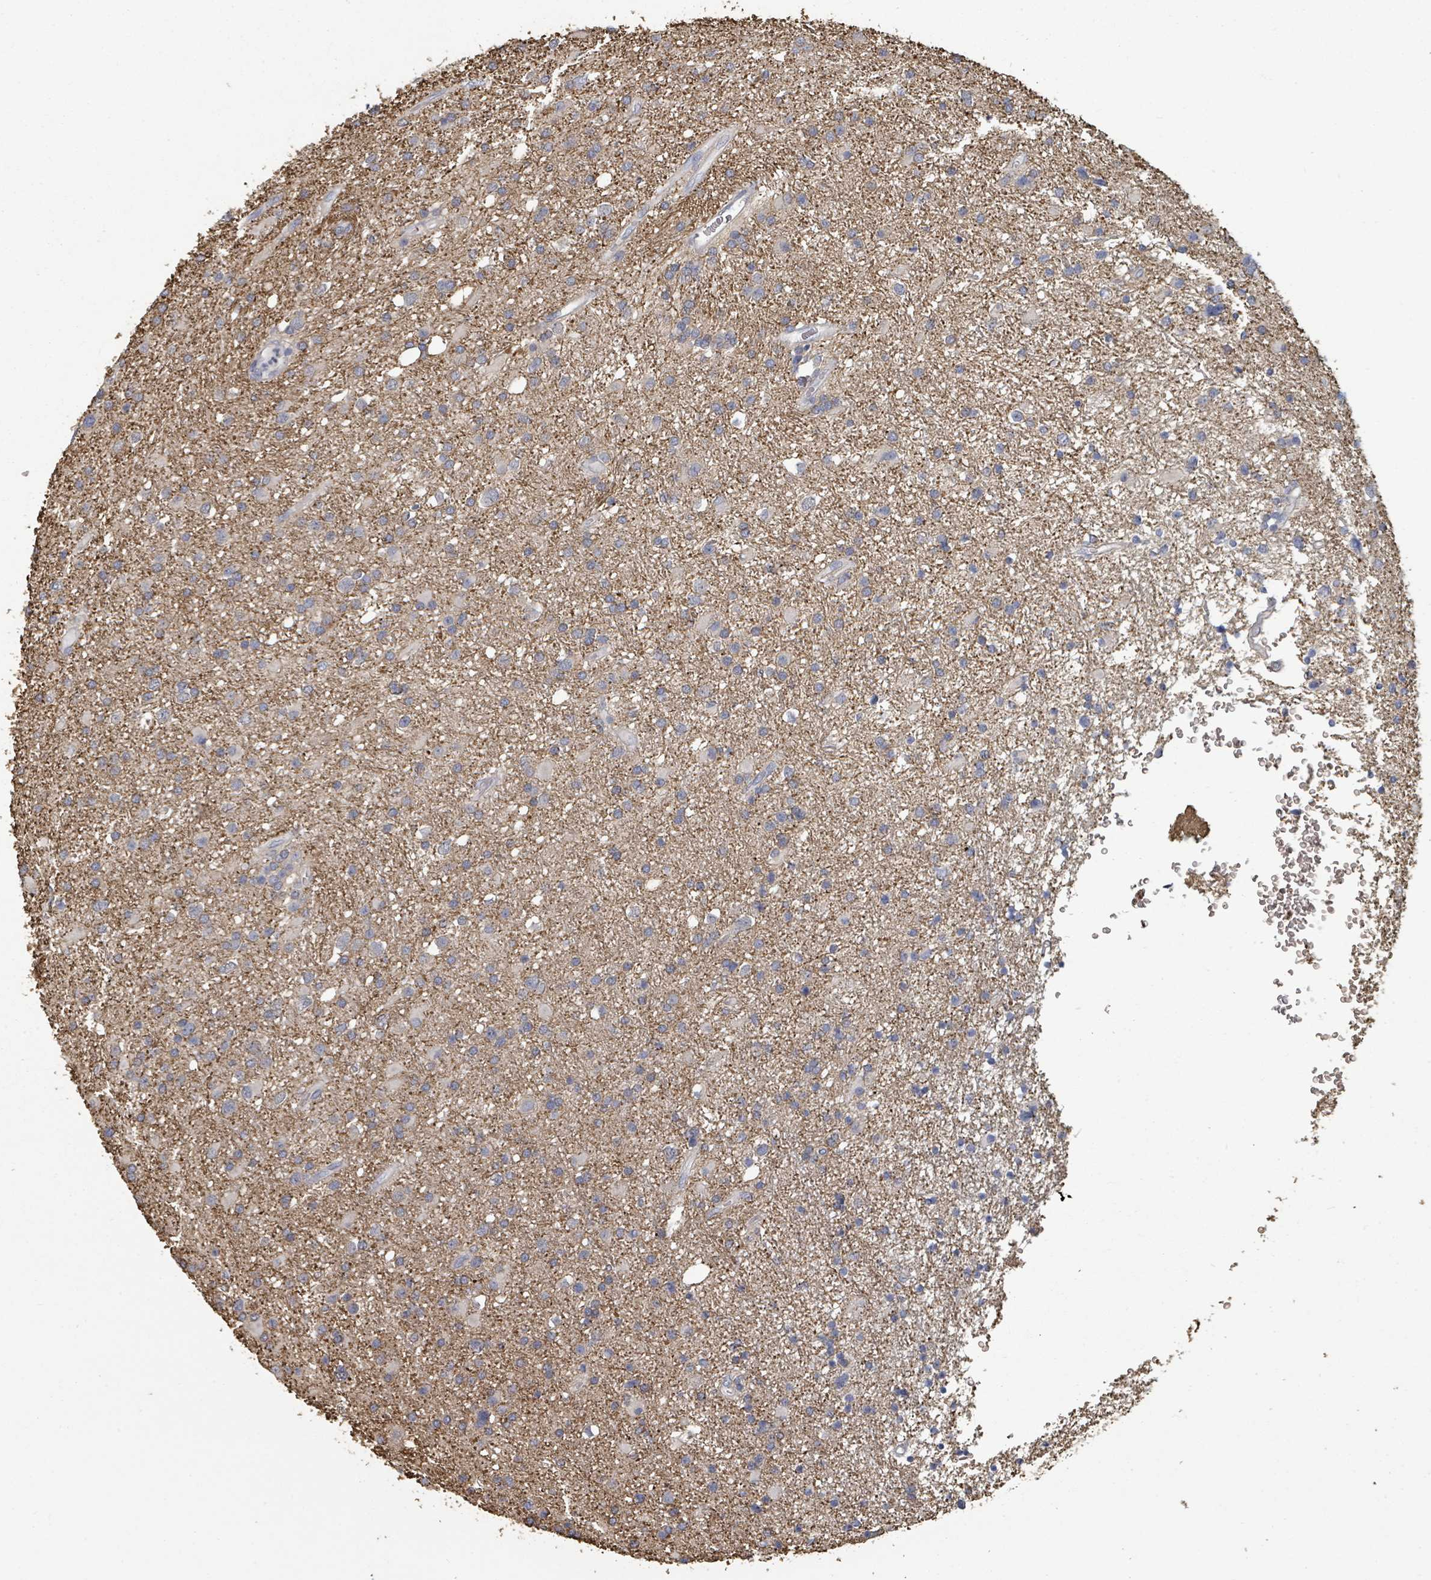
{"staining": {"intensity": "negative", "quantity": "none", "location": "none"}, "tissue": "glioma", "cell_type": "Tumor cells", "image_type": "cancer", "snomed": [{"axis": "morphology", "description": "Glioma, malignant, Low grade"}, {"axis": "topography", "description": "Brain"}], "caption": "A high-resolution photomicrograph shows immunohistochemistry (IHC) staining of malignant glioma (low-grade), which shows no significant staining in tumor cells. (Stains: DAB immunohistochemistry (IHC) with hematoxylin counter stain, Microscopy: brightfield microscopy at high magnification).", "gene": "PLAUR", "patient": {"sex": "female", "age": 32}}